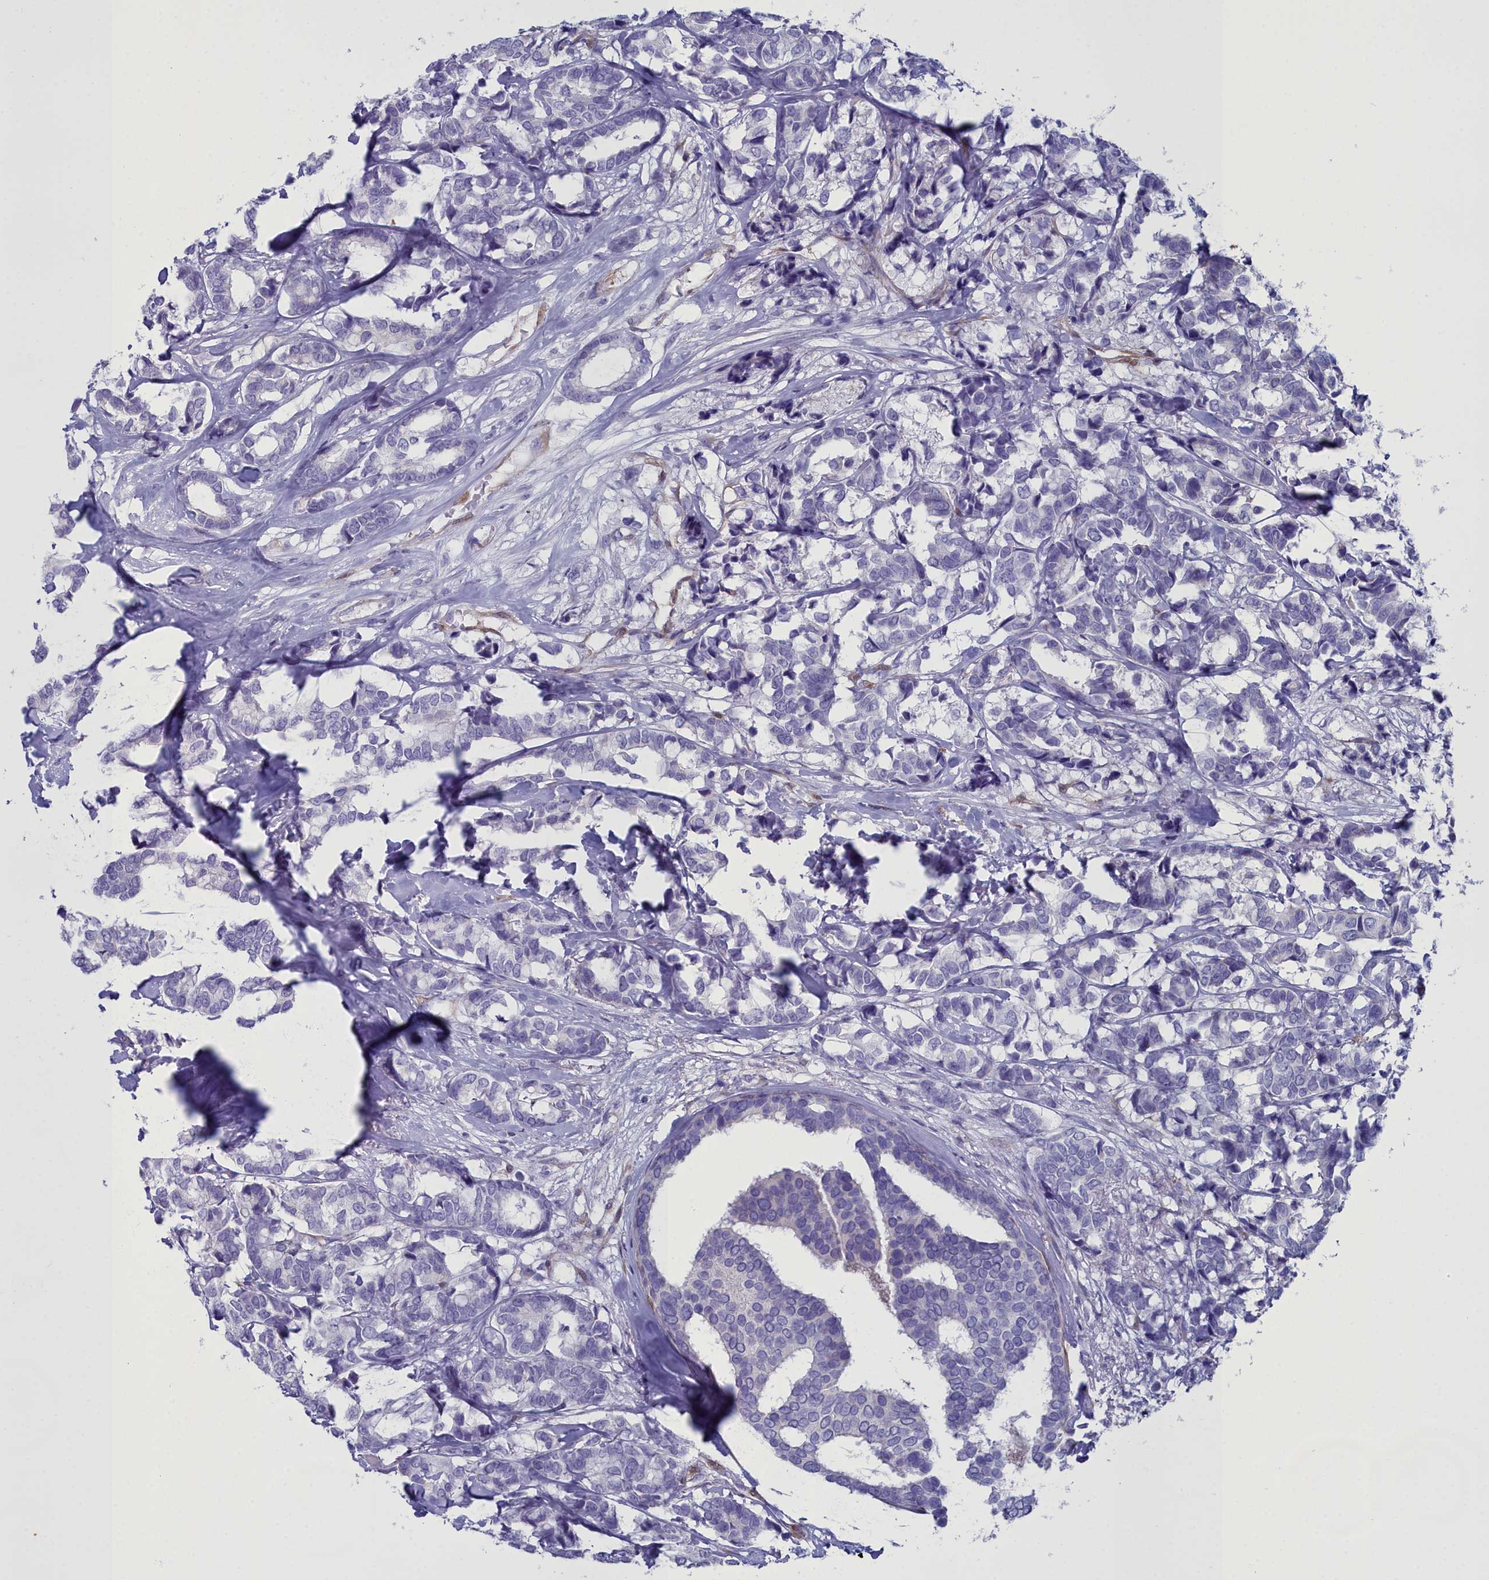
{"staining": {"intensity": "negative", "quantity": "none", "location": "none"}, "tissue": "breast cancer", "cell_type": "Tumor cells", "image_type": "cancer", "snomed": [{"axis": "morphology", "description": "Normal tissue, NOS"}, {"axis": "morphology", "description": "Duct carcinoma"}, {"axis": "topography", "description": "Breast"}], "caption": "This micrograph is of breast intraductal carcinoma stained with IHC to label a protein in brown with the nuclei are counter-stained blue. There is no positivity in tumor cells.", "gene": "PPP1R14A", "patient": {"sex": "female", "age": 87}}